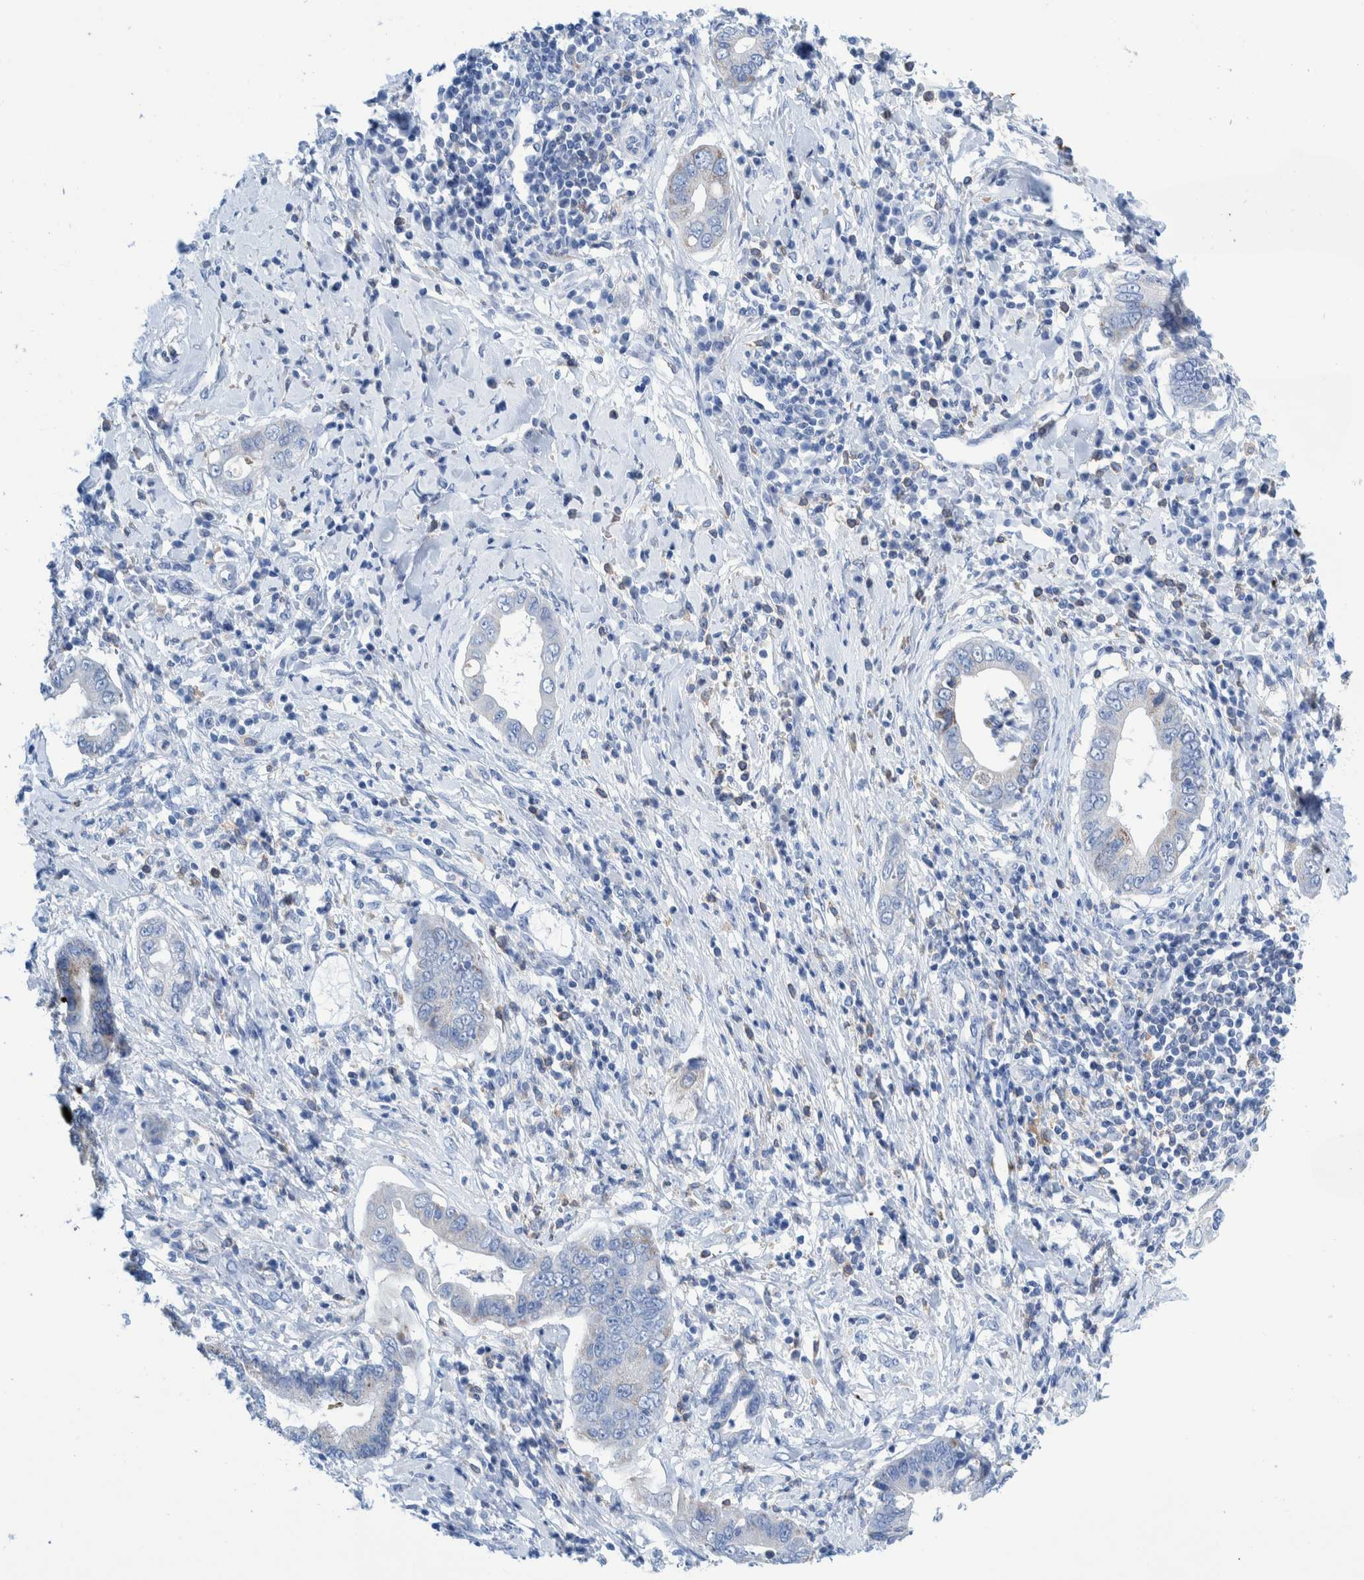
{"staining": {"intensity": "negative", "quantity": "none", "location": "none"}, "tissue": "cervical cancer", "cell_type": "Tumor cells", "image_type": "cancer", "snomed": [{"axis": "morphology", "description": "Adenocarcinoma, NOS"}, {"axis": "topography", "description": "Cervix"}], "caption": "Micrograph shows no protein positivity in tumor cells of adenocarcinoma (cervical) tissue.", "gene": "KRT14", "patient": {"sex": "female", "age": 44}}